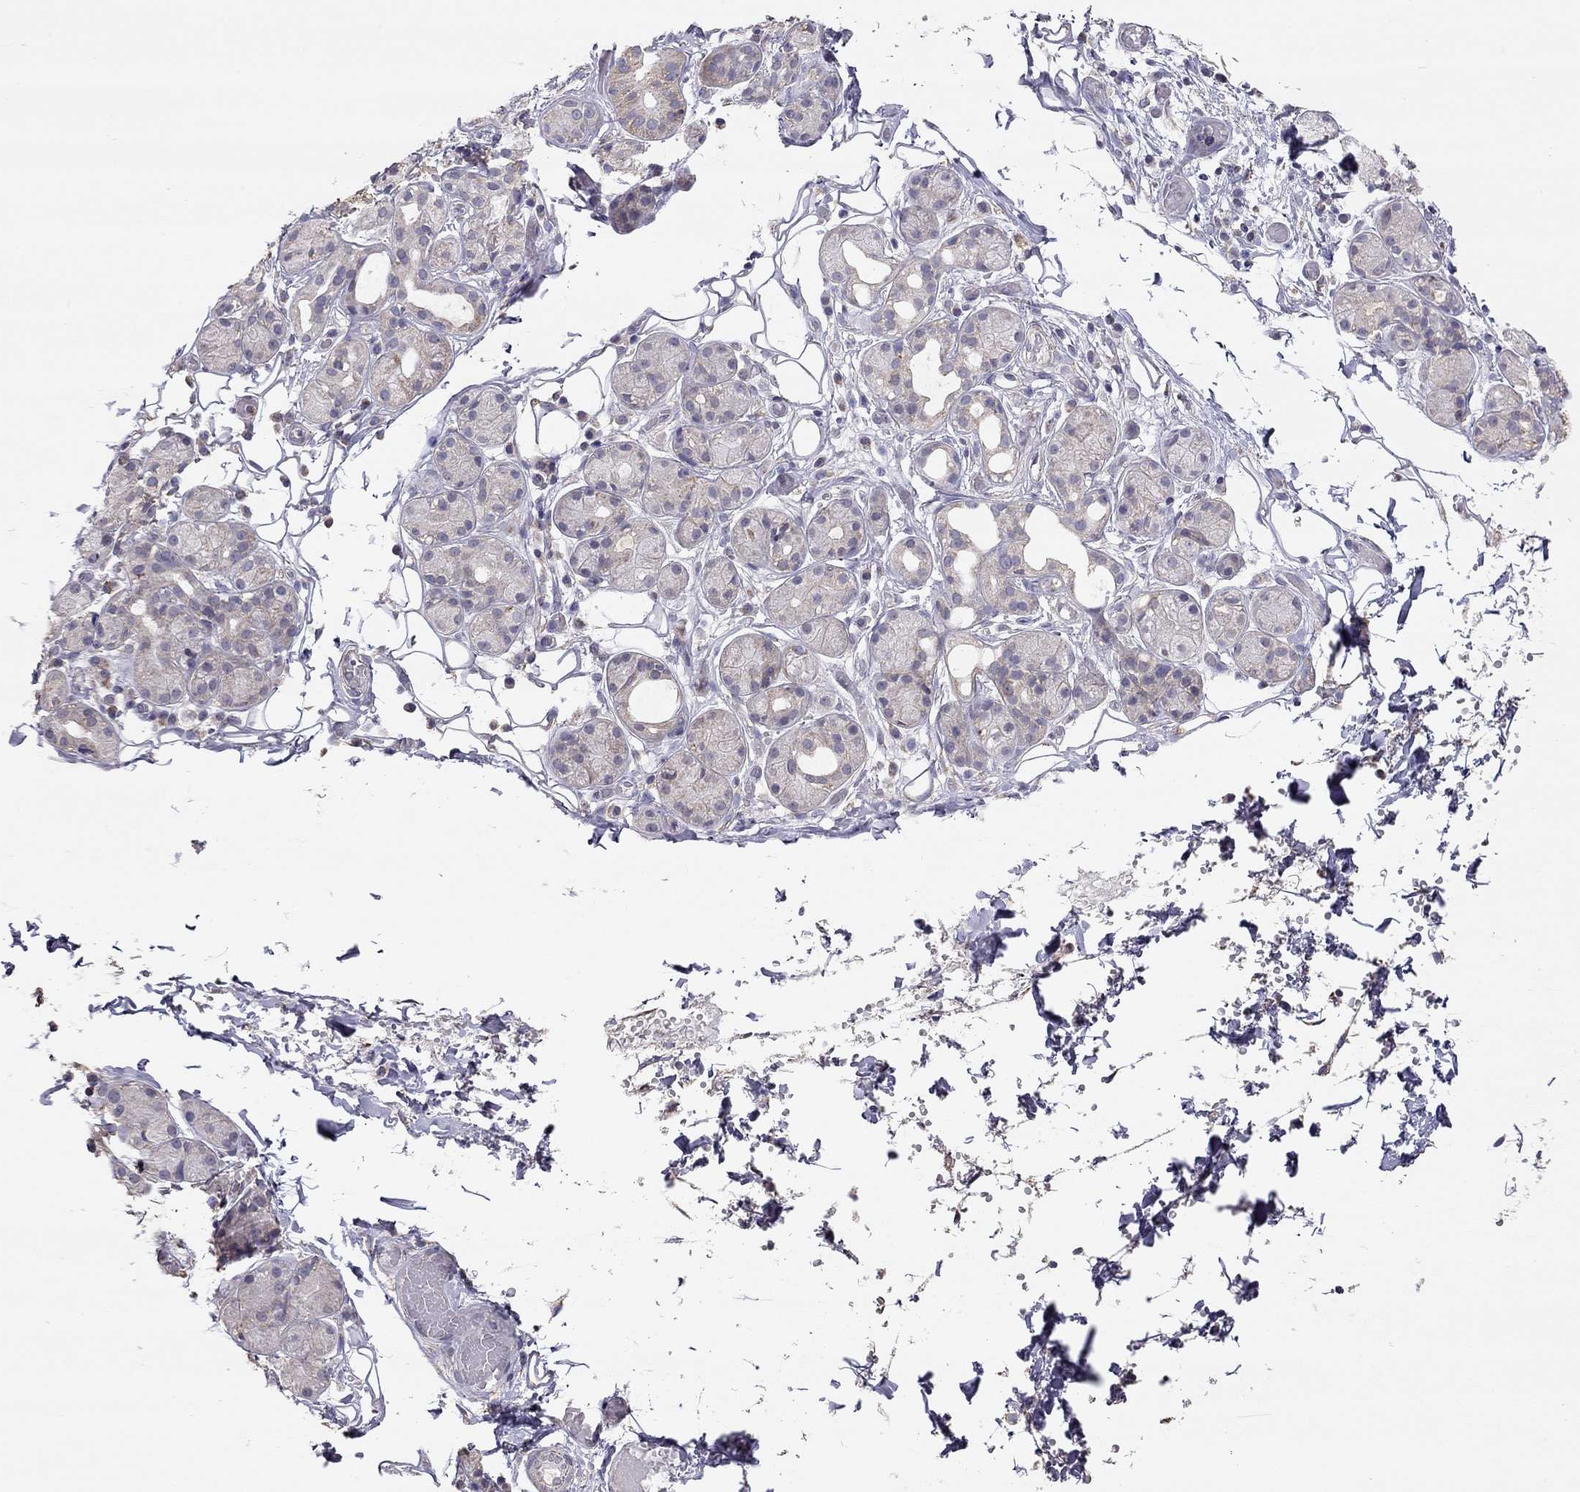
{"staining": {"intensity": "weak", "quantity": "<25%", "location": "cytoplasmic/membranous"}, "tissue": "salivary gland", "cell_type": "Glandular cells", "image_type": "normal", "snomed": [{"axis": "morphology", "description": "Normal tissue, NOS"}, {"axis": "topography", "description": "Salivary gland"}, {"axis": "topography", "description": "Peripheral nerve tissue"}], "caption": "Immunohistochemistry photomicrograph of benign salivary gland stained for a protein (brown), which demonstrates no positivity in glandular cells.", "gene": "LRIT3", "patient": {"sex": "male", "age": 71}}